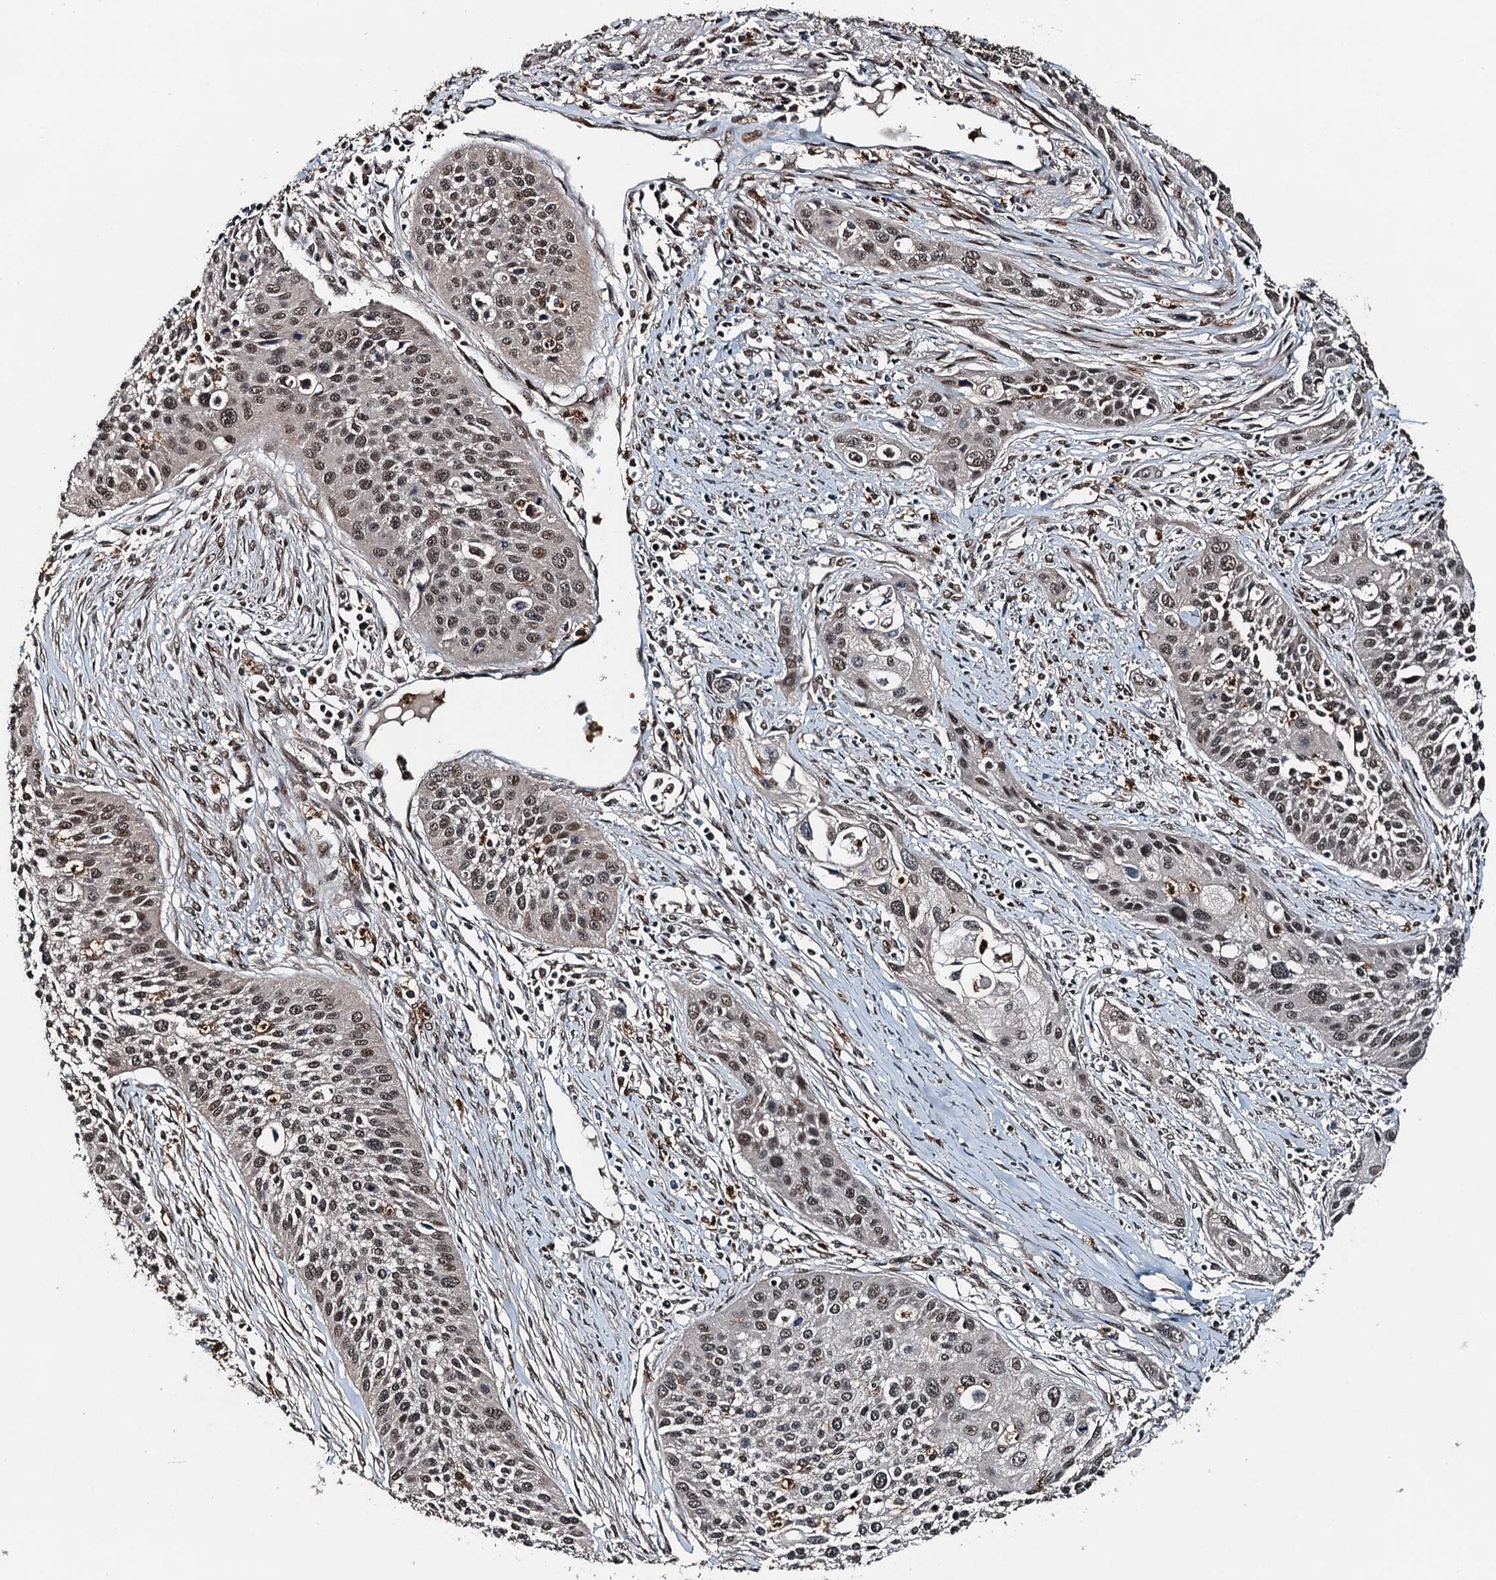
{"staining": {"intensity": "moderate", "quantity": "<25%", "location": "nuclear"}, "tissue": "cervical cancer", "cell_type": "Tumor cells", "image_type": "cancer", "snomed": [{"axis": "morphology", "description": "Squamous cell carcinoma, NOS"}, {"axis": "topography", "description": "Cervix"}], "caption": "A photomicrograph of human cervical cancer stained for a protein shows moderate nuclear brown staining in tumor cells. Using DAB (3,3'-diaminobenzidine) (brown) and hematoxylin (blue) stains, captured at high magnification using brightfield microscopy.", "gene": "UBXN6", "patient": {"sex": "female", "age": 34}}